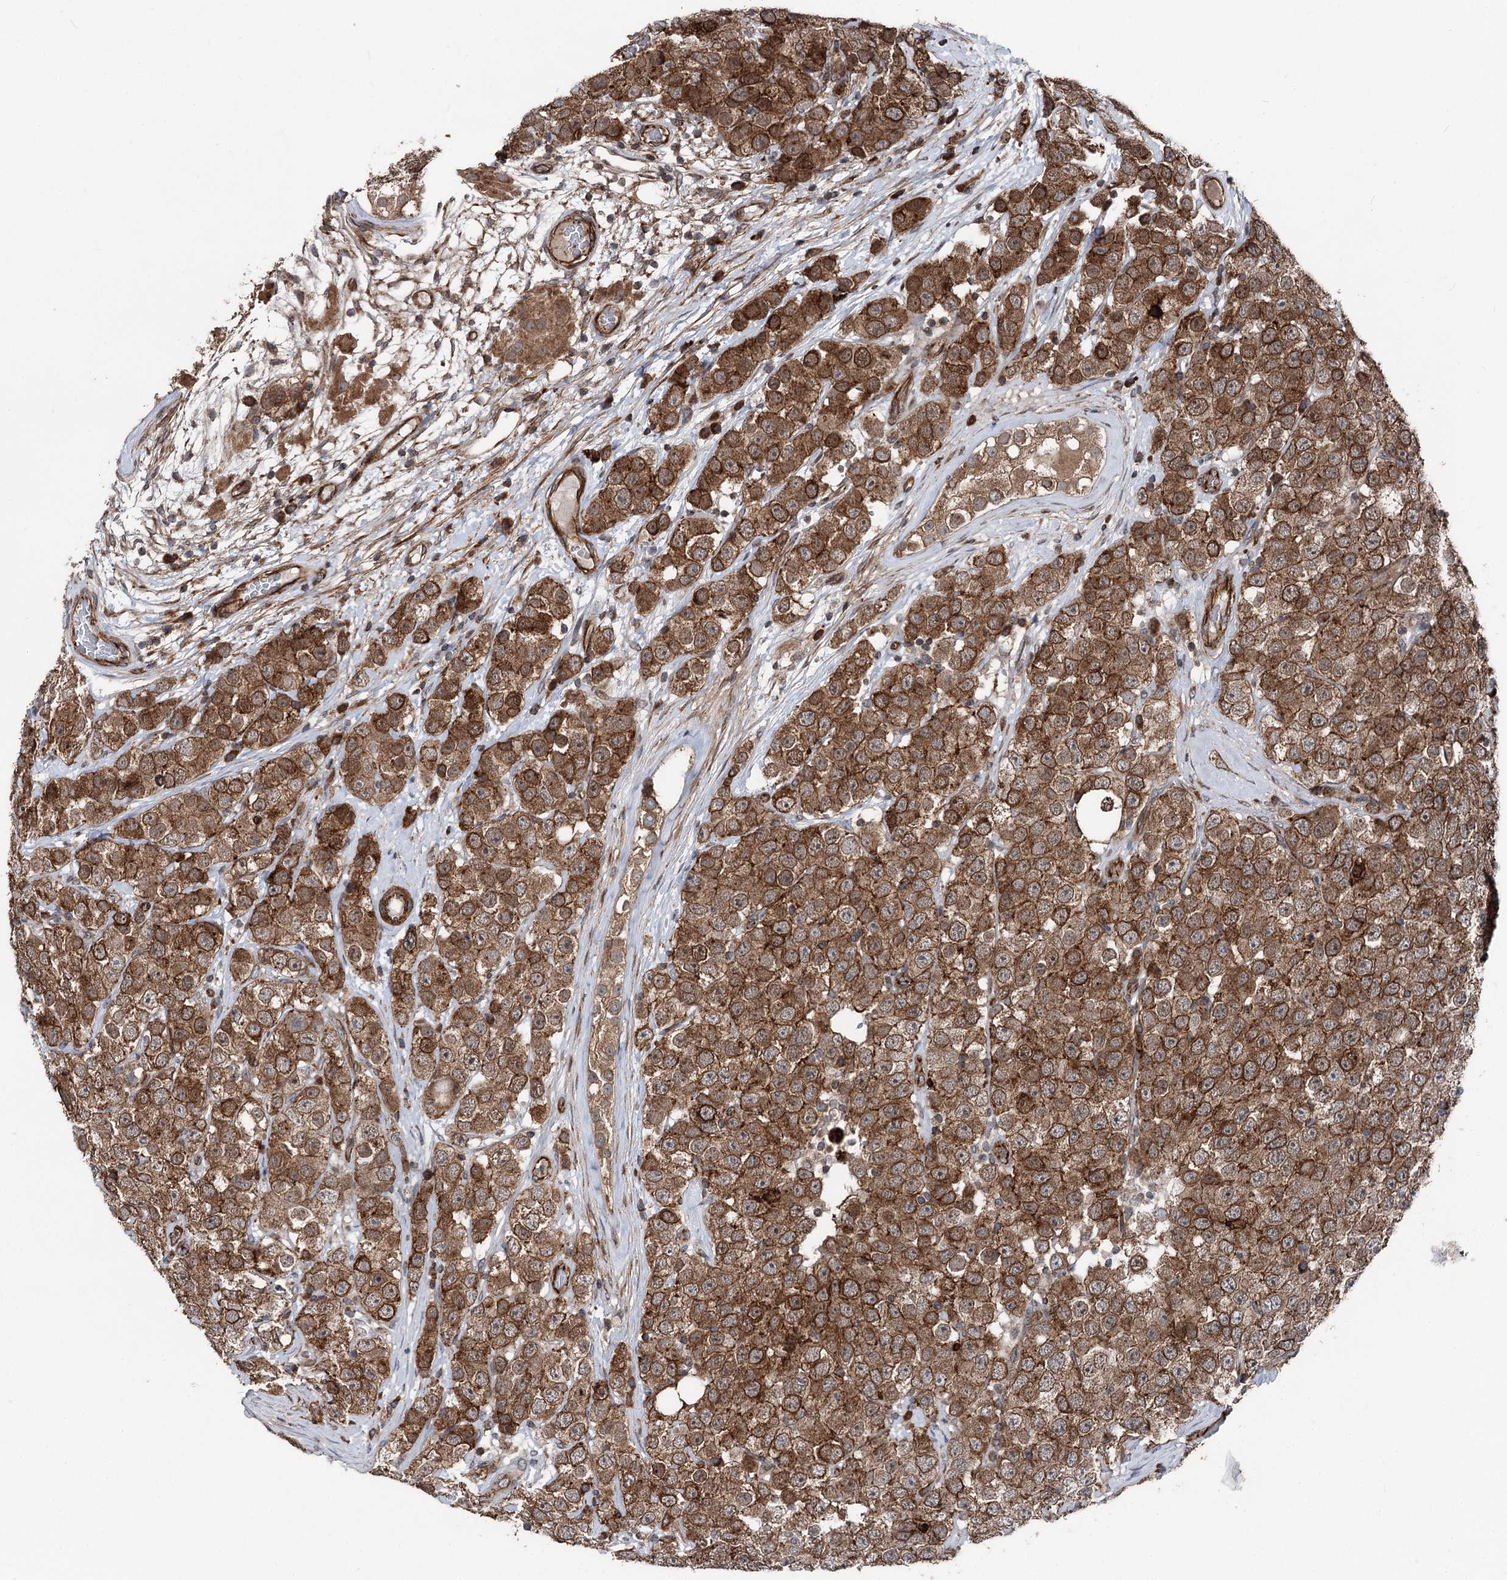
{"staining": {"intensity": "strong", "quantity": ">75%", "location": "cytoplasmic/membranous"}, "tissue": "testis cancer", "cell_type": "Tumor cells", "image_type": "cancer", "snomed": [{"axis": "morphology", "description": "Seminoma, NOS"}, {"axis": "topography", "description": "Testis"}], "caption": "Protein positivity by immunohistochemistry demonstrates strong cytoplasmic/membranous expression in about >75% of tumor cells in seminoma (testis).", "gene": "ITFG2", "patient": {"sex": "male", "age": 28}}